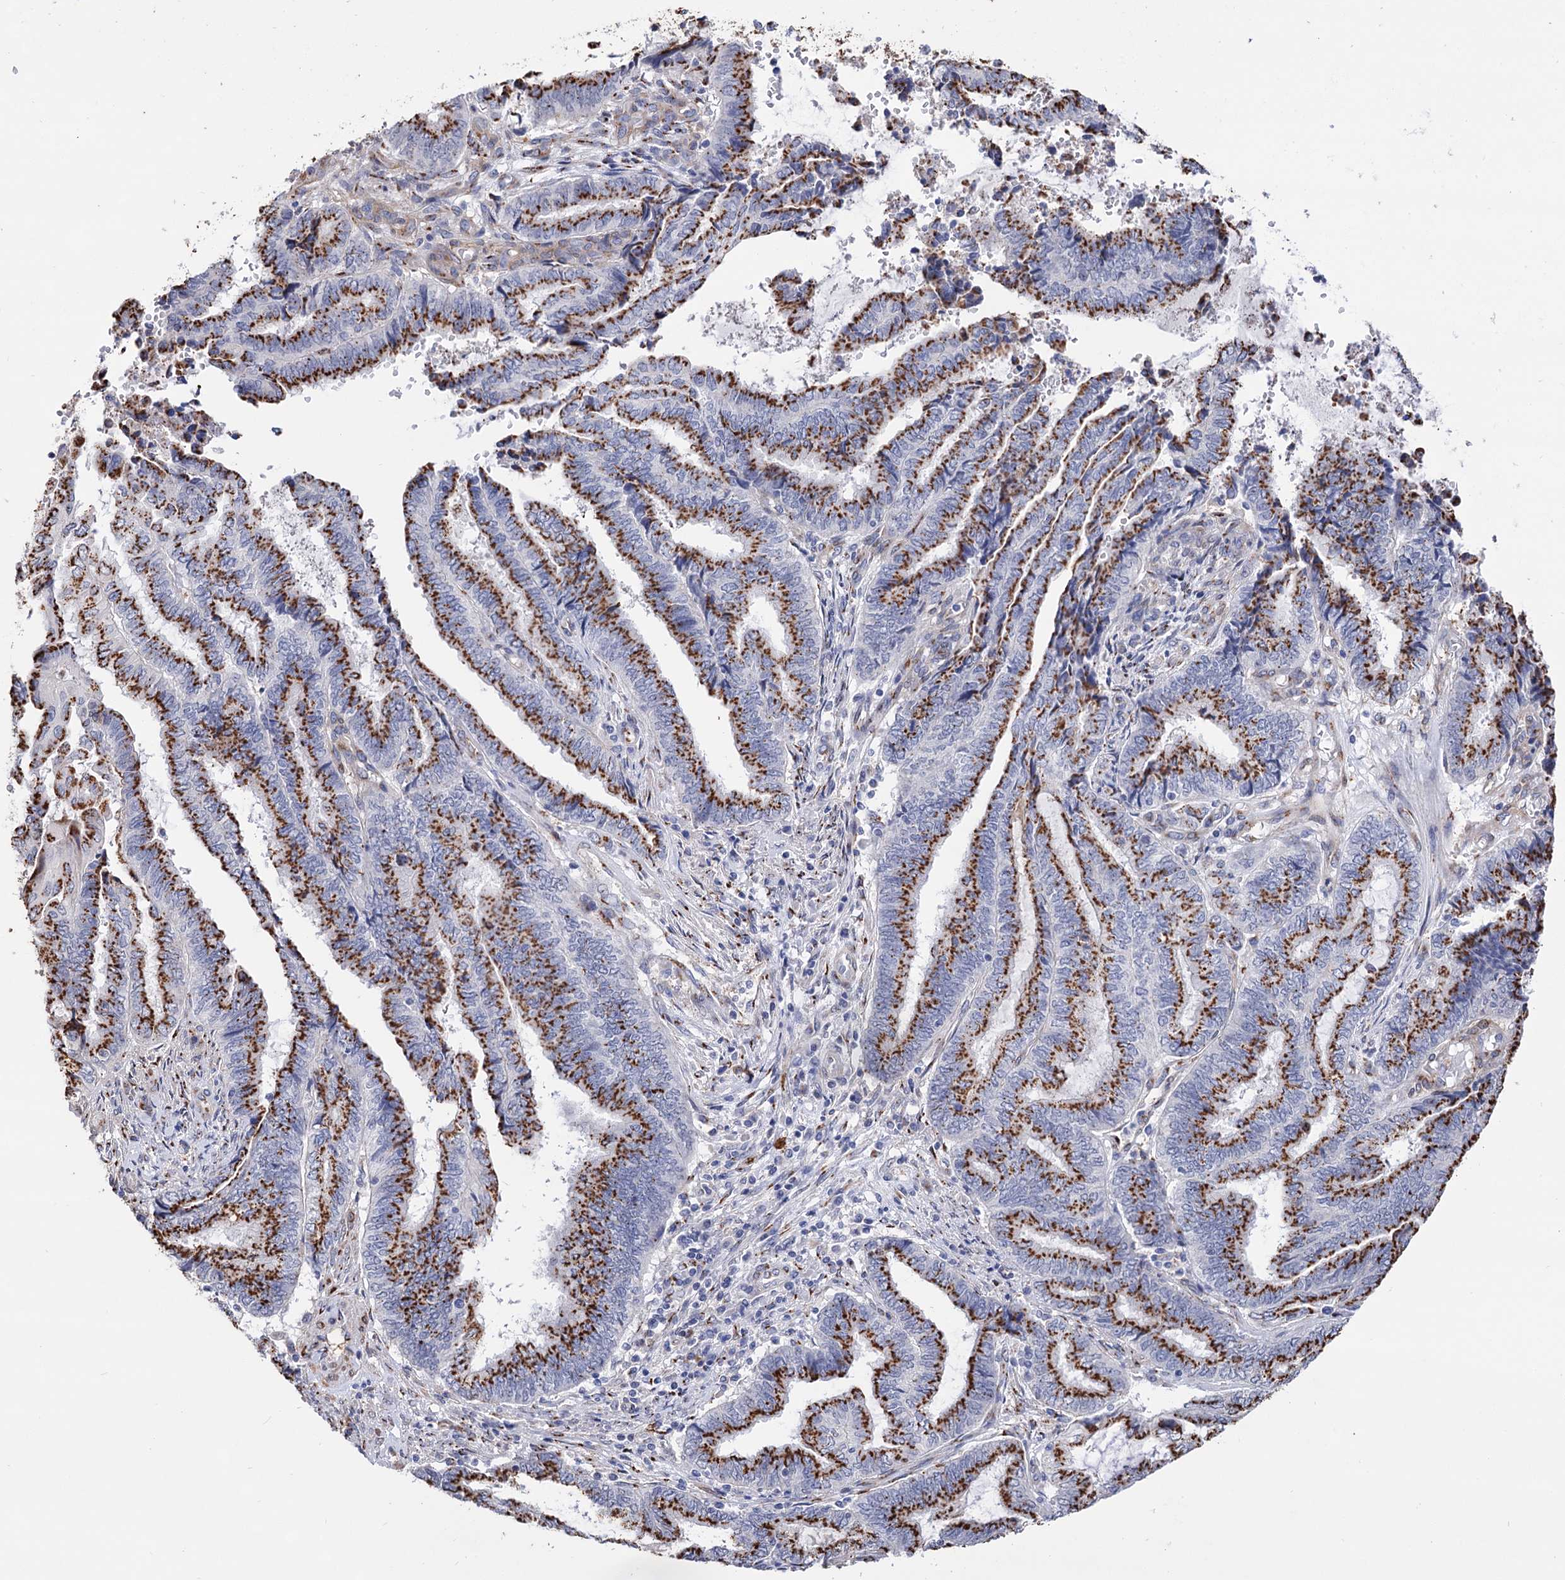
{"staining": {"intensity": "strong", "quantity": ">75%", "location": "cytoplasmic/membranous"}, "tissue": "endometrial cancer", "cell_type": "Tumor cells", "image_type": "cancer", "snomed": [{"axis": "morphology", "description": "Adenocarcinoma, NOS"}, {"axis": "topography", "description": "Uterus"}, {"axis": "topography", "description": "Endometrium"}], "caption": "Immunohistochemical staining of endometrial cancer demonstrates strong cytoplasmic/membranous protein expression in about >75% of tumor cells.", "gene": "C11orf96", "patient": {"sex": "female", "age": 70}}